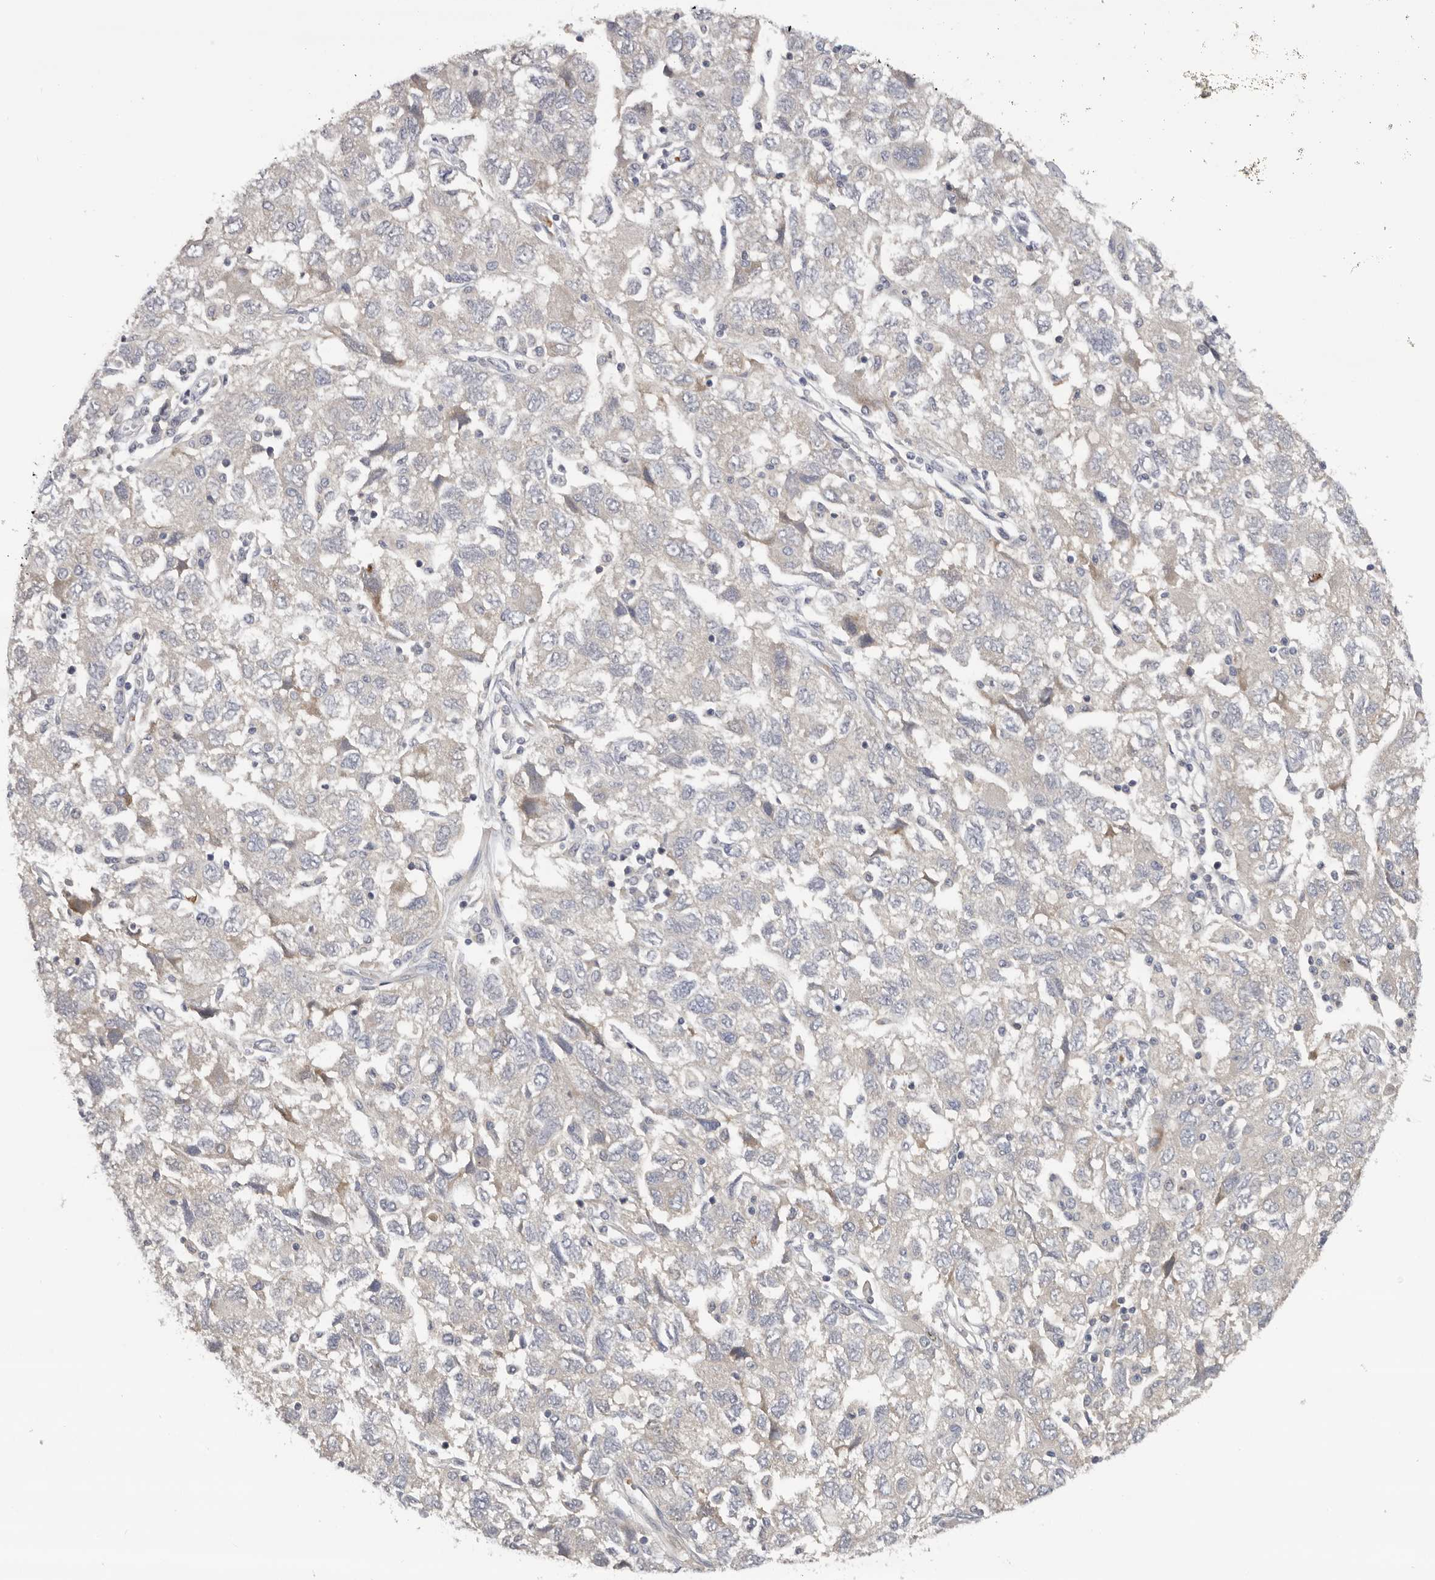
{"staining": {"intensity": "negative", "quantity": "none", "location": "none"}, "tissue": "ovarian cancer", "cell_type": "Tumor cells", "image_type": "cancer", "snomed": [{"axis": "morphology", "description": "Carcinoma, NOS"}, {"axis": "morphology", "description": "Cystadenocarcinoma, serous, NOS"}, {"axis": "topography", "description": "Ovary"}], "caption": "An immunohistochemistry image of serous cystadenocarcinoma (ovarian) is shown. There is no staining in tumor cells of serous cystadenocarcinoma (ovarian). Nuclei are stained in blue.", "gene": "KIF2B", "patient": {"sex": "female", "age": 69}}